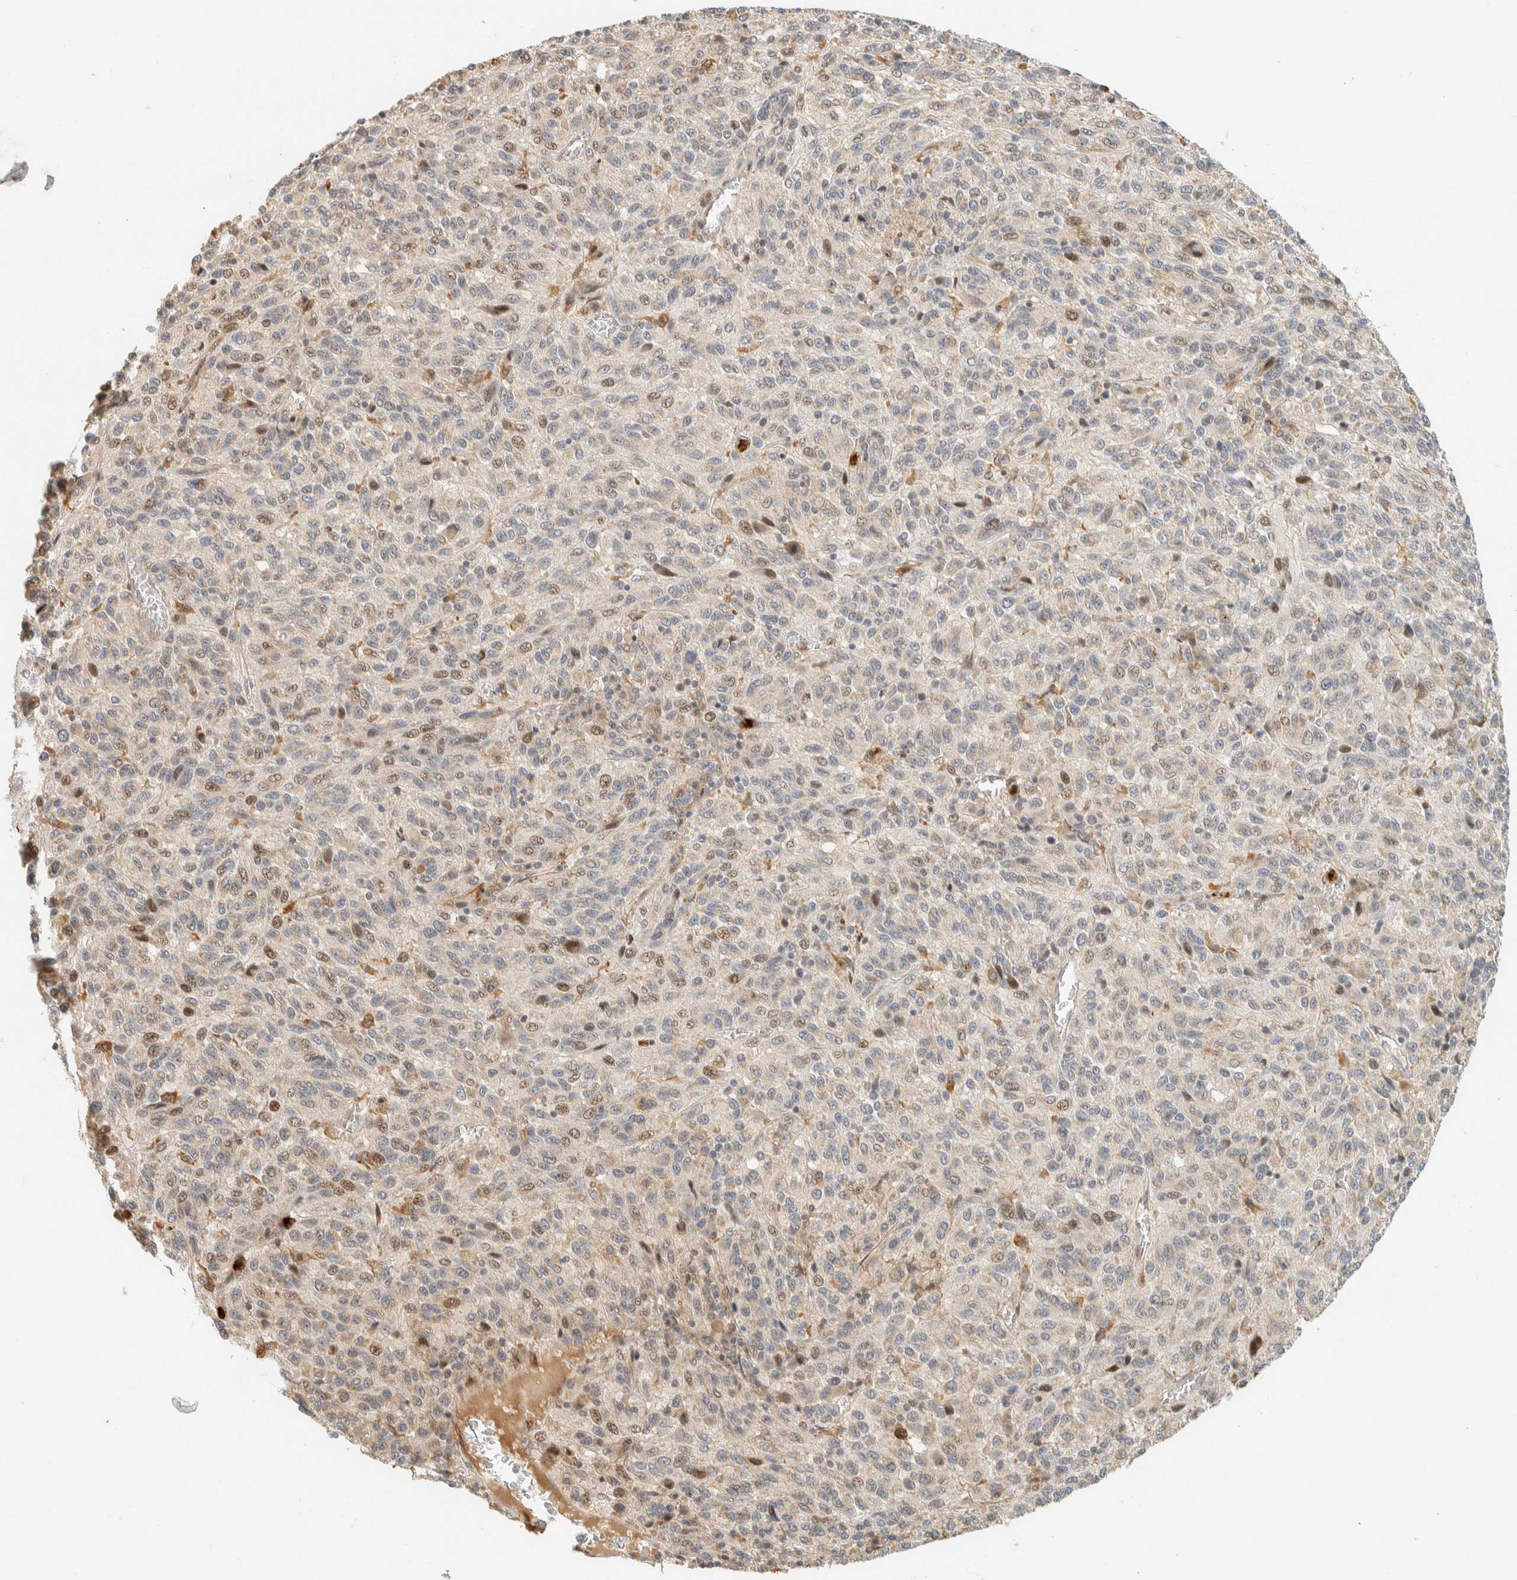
{"staining": {"intensity": "weak", "quantity": "25%-75%", "location": "nuclear"}, "tissue": "melanoma", "cell_type": "Tumor cells", "image_type": "cancer", "snomed": [{"axis": "morphology", "description": "Malignant melanoma, Metastatic site"}, {"axis": "topography", "description": "Lung"}], "caption": "Malignant melanoma (metastatic site) stained with DAB immunohistochemistry (IHC) demonstrates low levels of weak nuclear staining in about 25%-75% of tumor cells.", "gene": "CCDC171", "patient": {"sex": "male", "age": 64}}